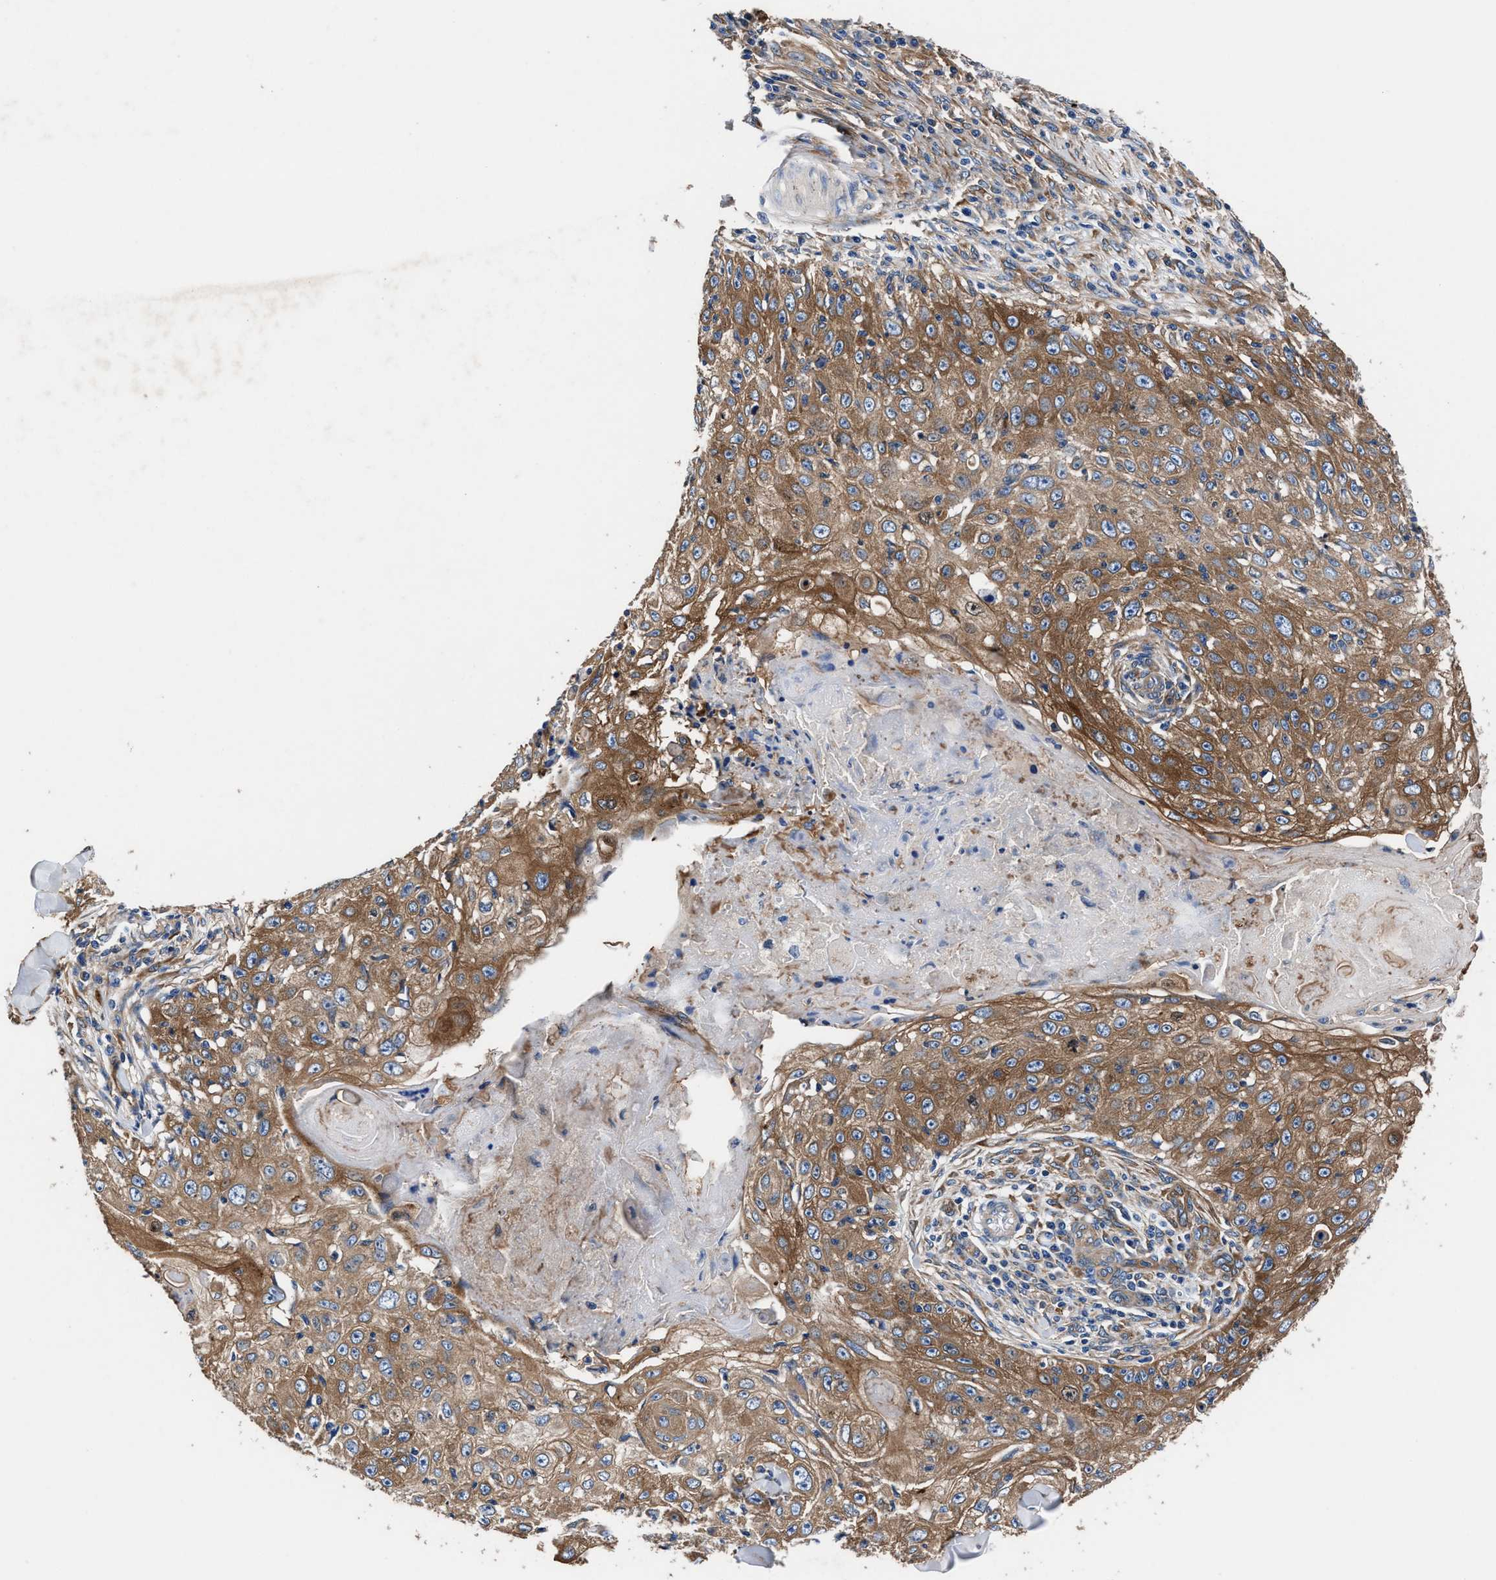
{"staining": {"intensity": "moderate", "quantity": ">75%", "location": "cytoplasmic/membranous"}, "tissue": "skin cancer", "cell_type": "Tumor cells", "image_type": "cancer", "snomed": [{"axis": "morphology", "description": "Squamous cell carcinoma, NOS"}, {"axis": "topography", "description": "Skin"}], "caption": "Human skin squamous cell carcinoma stained with a brown dye reveals moderate cytoplasmic/membranous positive staining in about >75% of tumor cells.", "gene": "SH3GL1", "patient": {"sex": "male", "age": 86}}